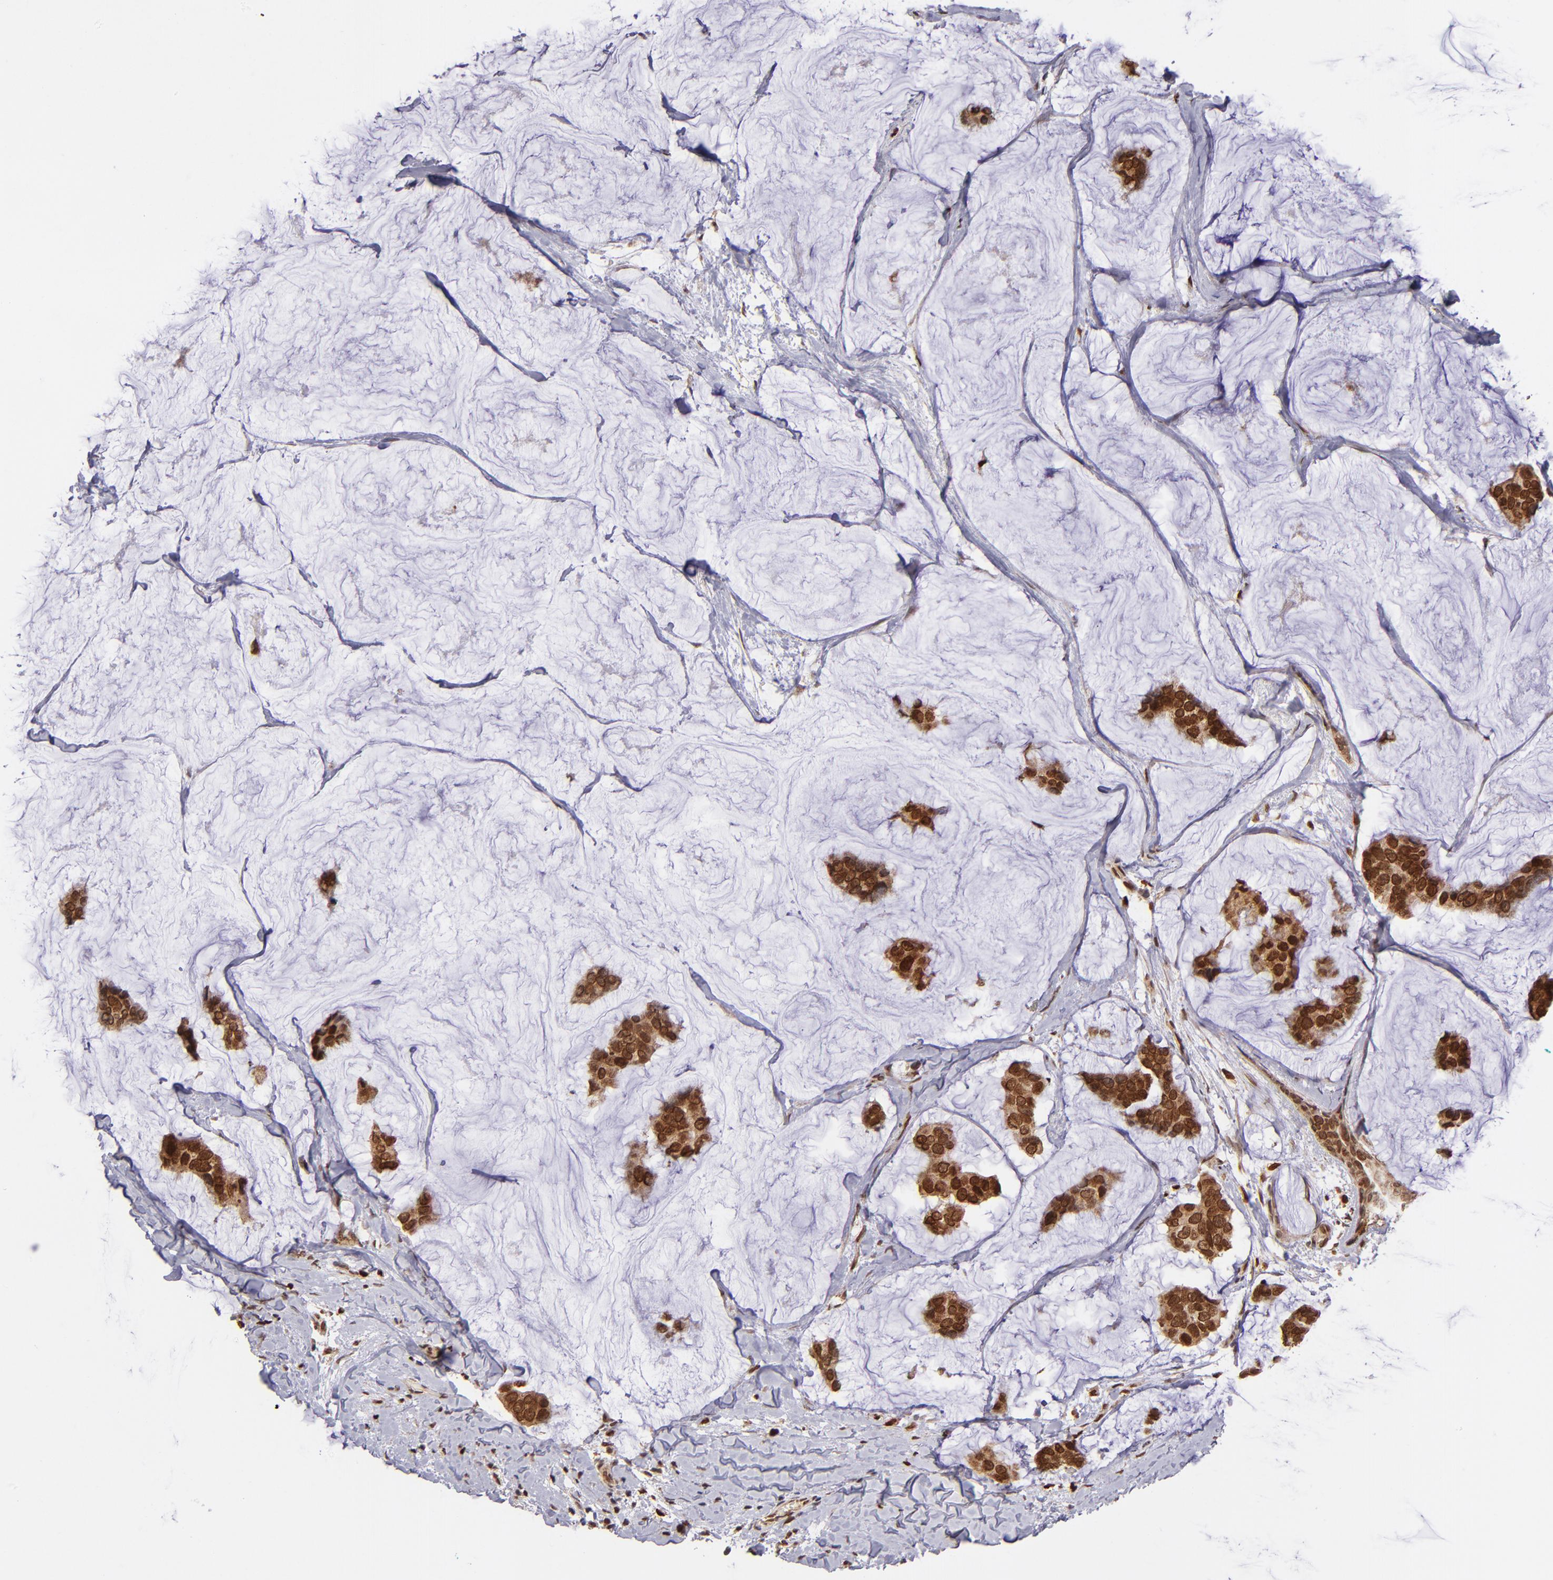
{"staining": {"intensity": "strong", "quantity": ">75%", "location": "cytoplasmic/membranous,nuclear"}, "tissue": "breast cancer", "cell_type": "Tumor cells", "image_type": "cancer", "snomed": [{"axis": "morphology", "description": "Normal tissue, NOS"}, {"axis": "morphology", "description": "Duct carcinoma"}, {"axis": "topography", "description": "Breast"}], "caption": "Immunohistochemistry photomicrograph of human breast intraductal carcinoma stained for a protein (brown), which demonstrates high levels of strong cytoplasmic/membranous and nuclear staining in about >75% of tumor cells.", "gene": "TOP1MT", "patient": {"sex": "female", "age": 50}}